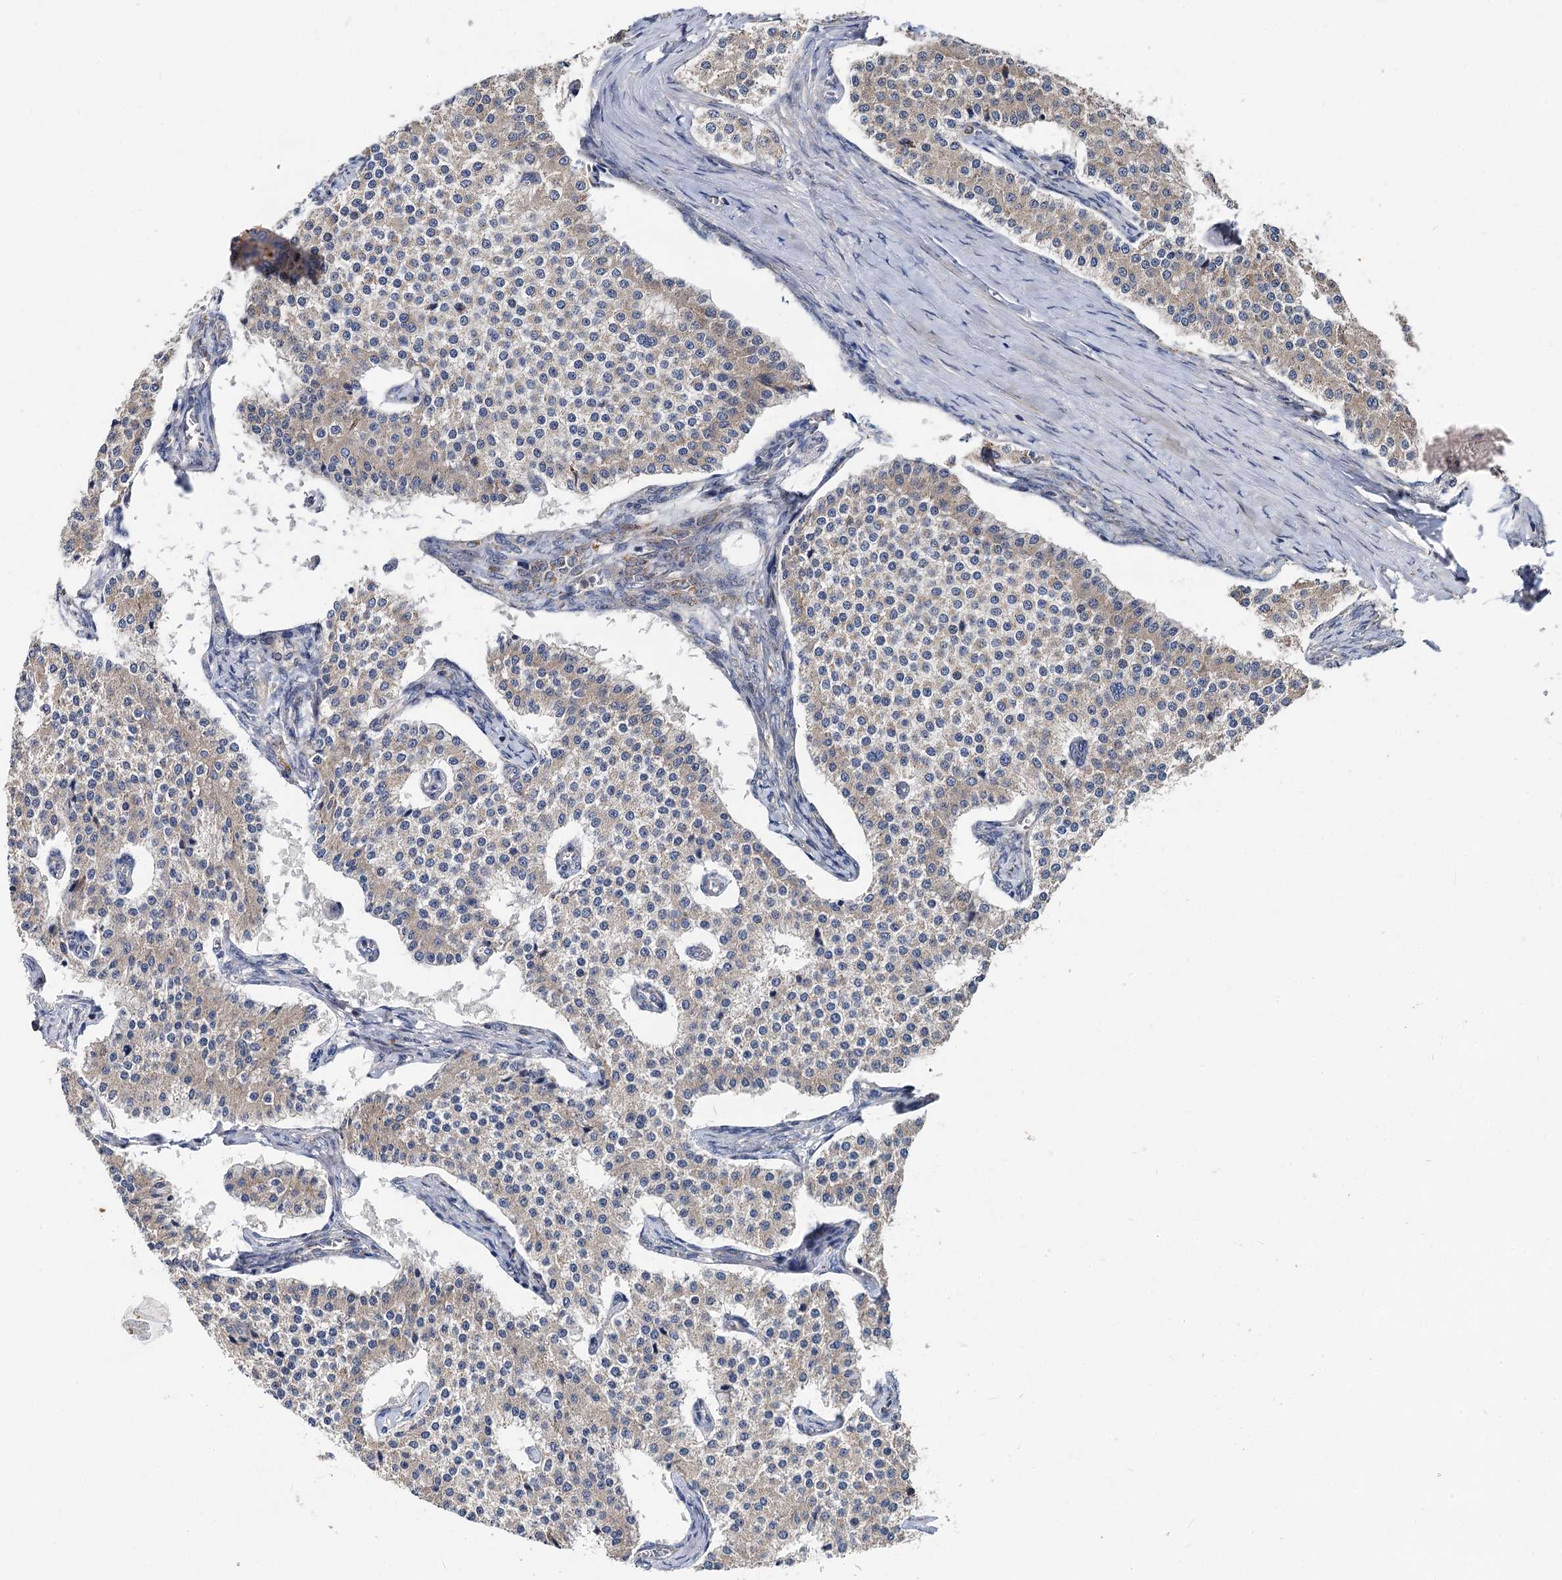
{"staining": {"intensity": "weak", "quantity": "25%-75%", "location": "cytoplasmic/membranous"}, "tissue": "carcinoid", "cell_type": "Tumor cells", "image_type": "cancer", "snomed": [{"axis": "morphology", "description": "Carcinoid, malignant, NOS"}, {"axis": "topography", "description": "Colon"}], "caption": "About 25%-75% of tumor cells in human carcinoid (malignant) exhibit weak cytoplasmic/membranous protein staining as visualized by brown immunohistochemical staining.", "gene": "SPRYD3", "patient": {"sex": "female", "age": 52}}